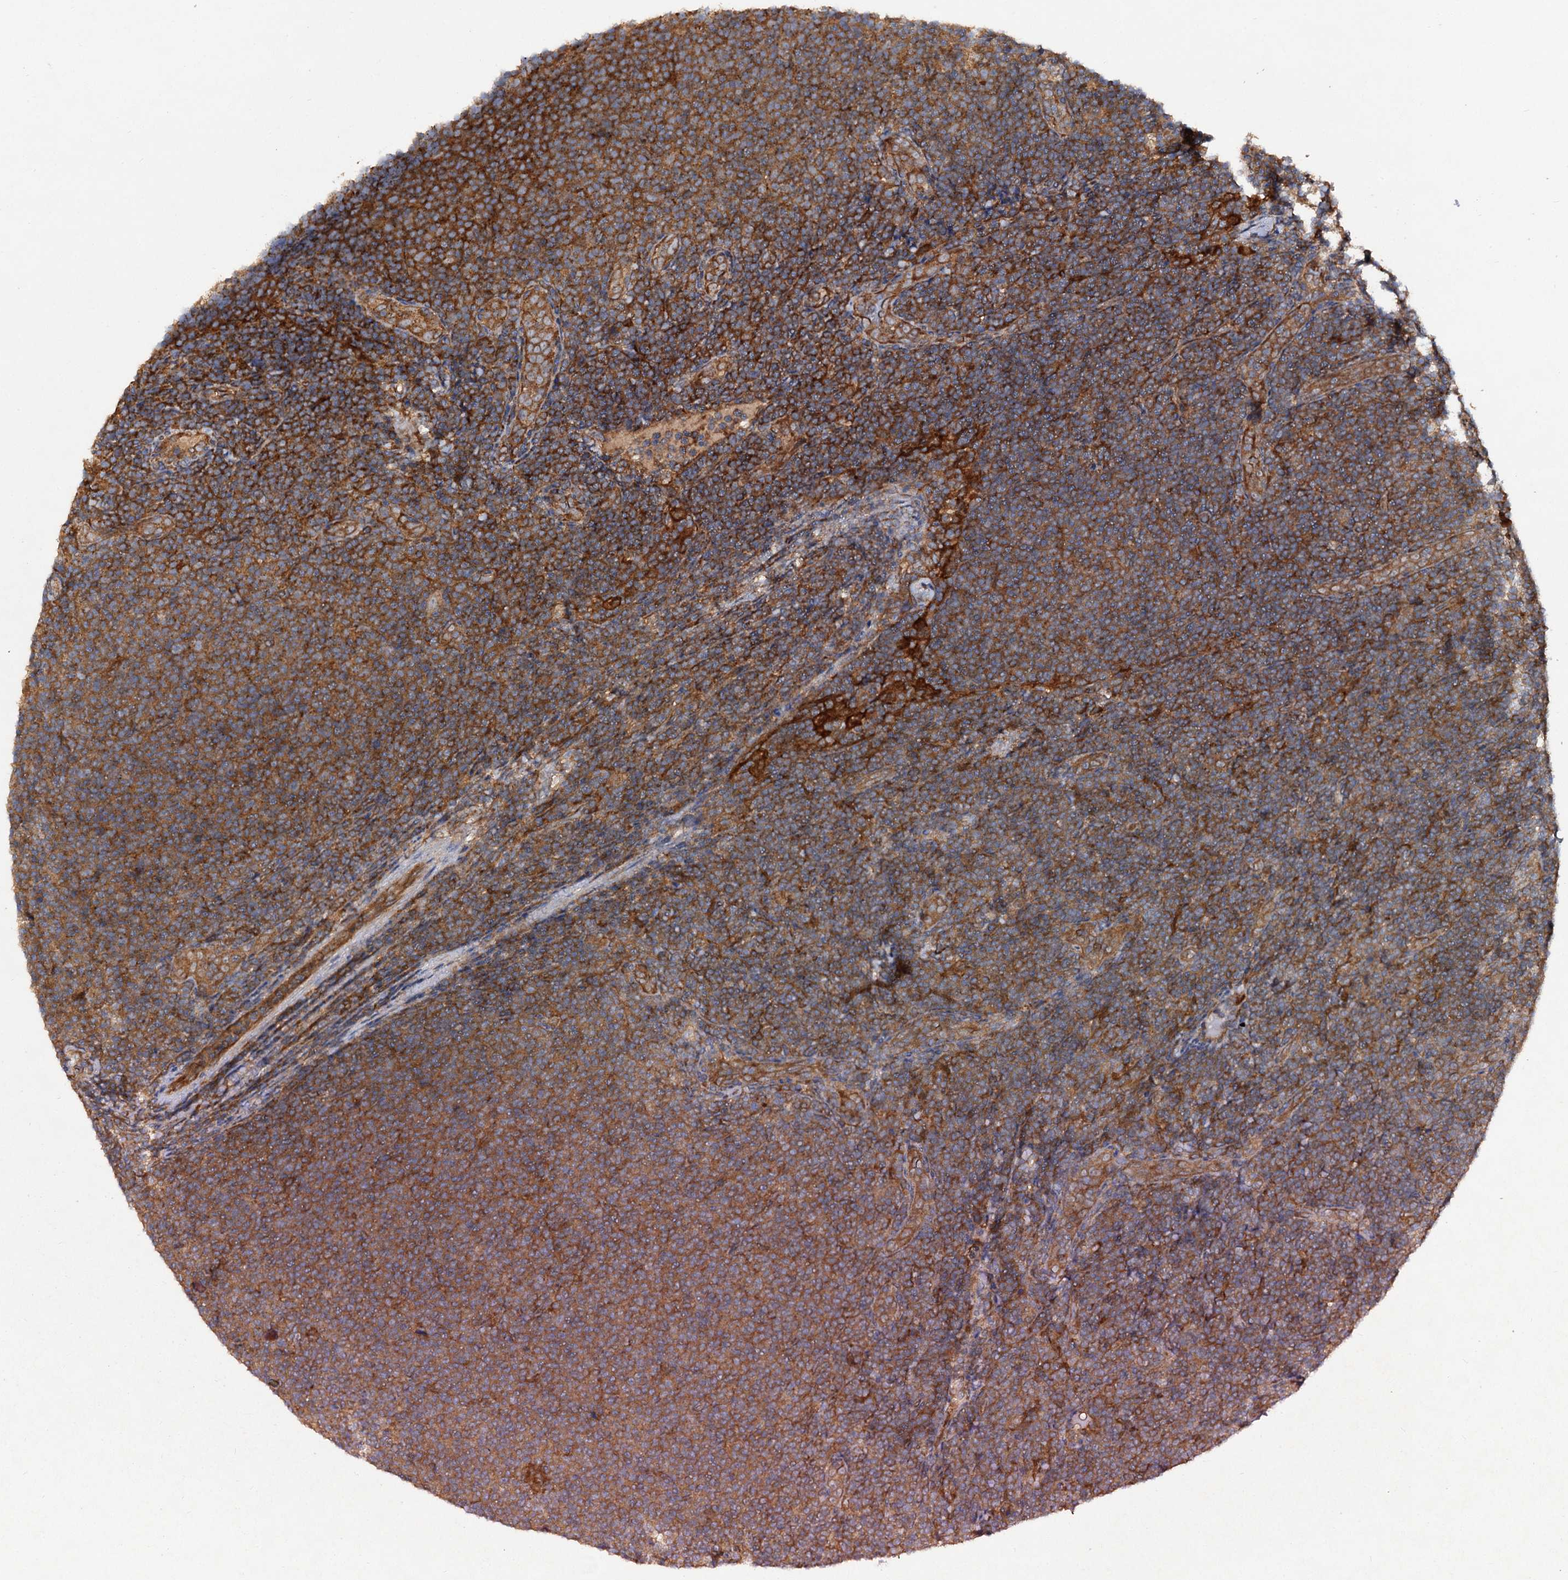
{"staining": {"intensity": "moderate", "quantity": ">75%", "location": "cytoplasmic/membranous"}, "tissue": "lymphoma", "cell_type": "Tumor cells", "image_type": "cancer", "snomed": [{"axis": "morphology", "description": "Malignant lymphoma, non-Hodgkin's type, Low grade"}, {"axis": "topography", "description": "Lymph node"}], "caption": "Approximately >75% of tumor cells in low-grade malignant lymphoma, non-Hodgkin's type reveal moderate cytoplasmic/membranous protein expression as visualized by brown immunohistochemical staining.", "gene": "VPS29", "patient": {"sex": "male", "age": 66}}